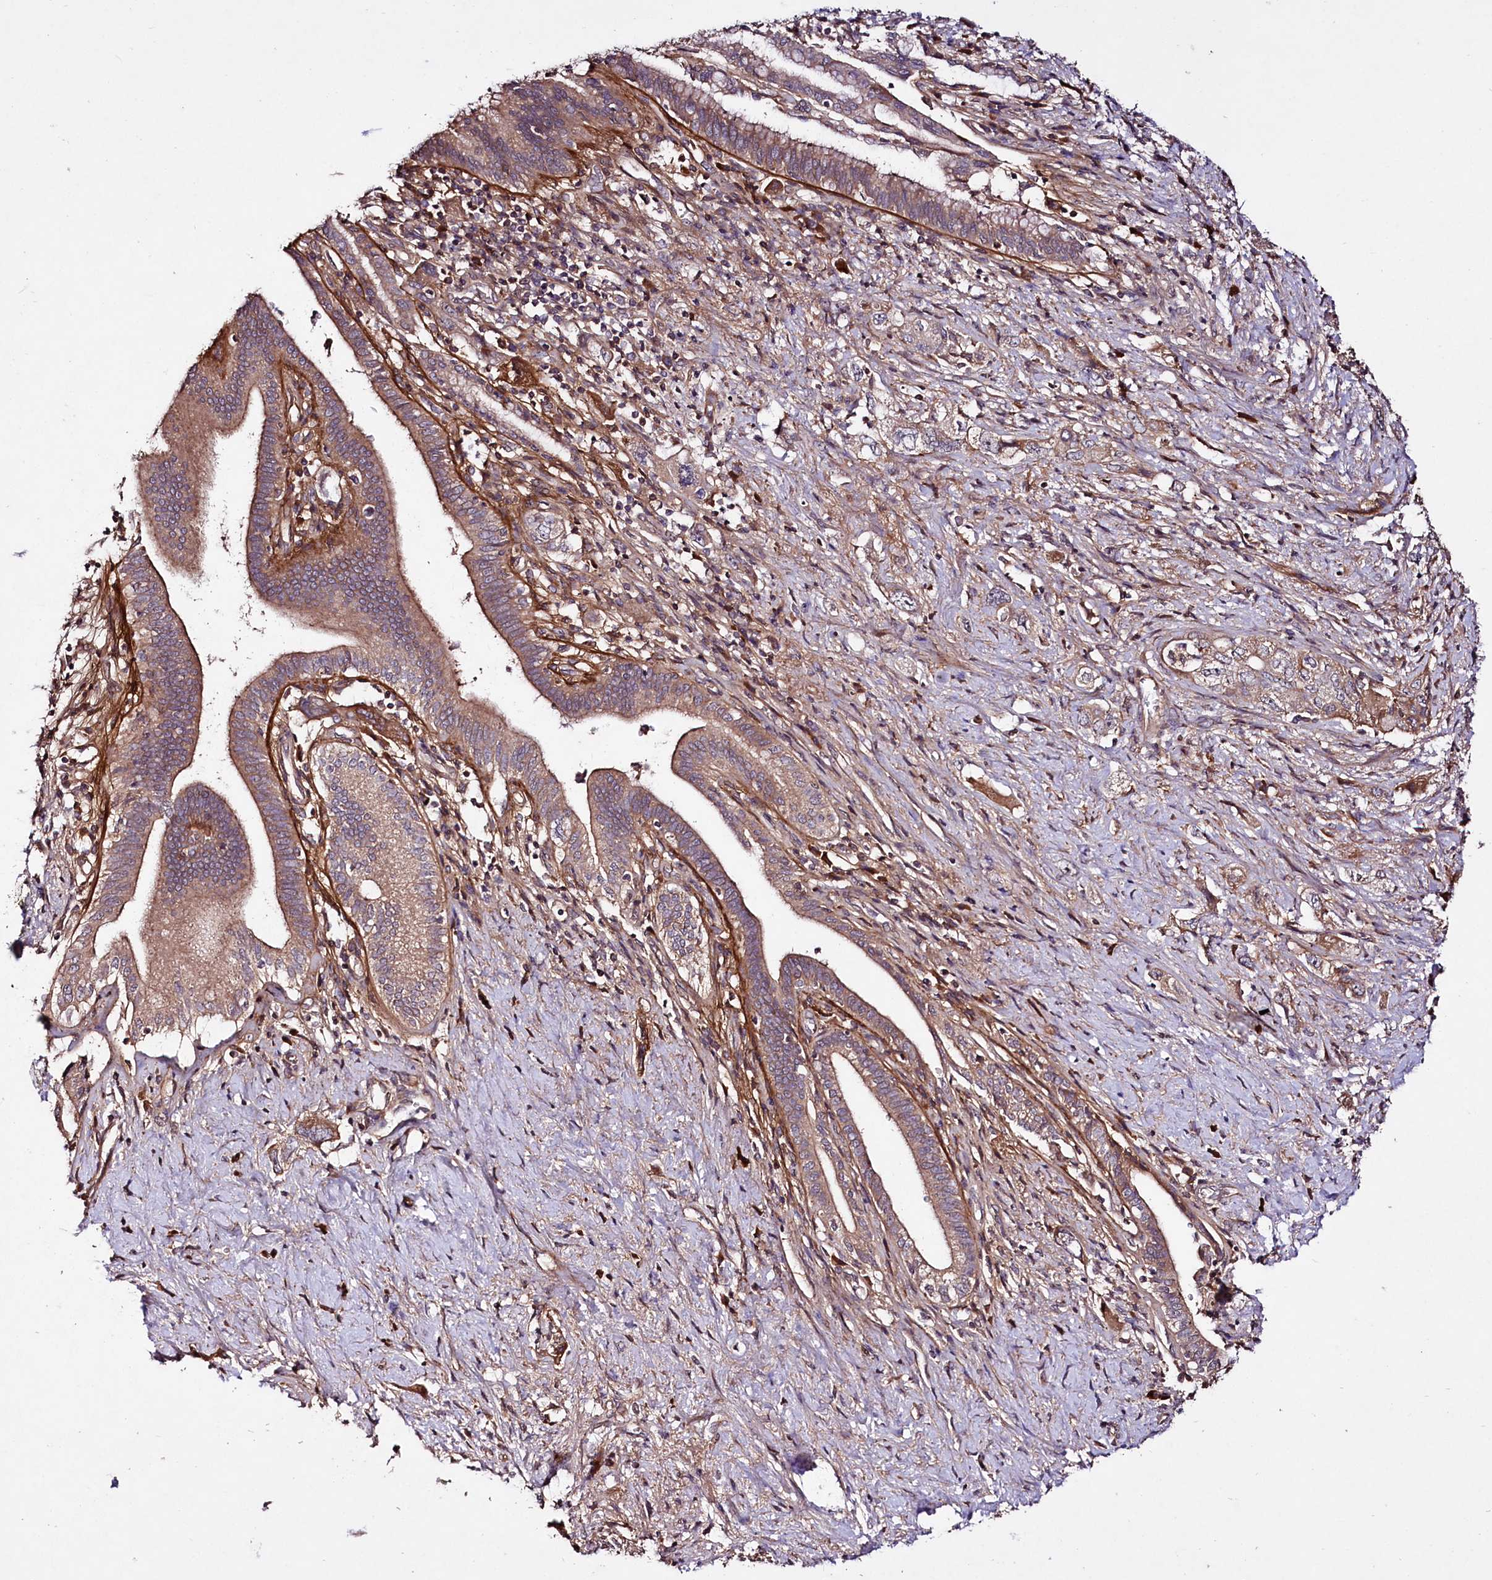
{"staining": {"intensity": "moderate", "quantity": ">75%", "location": "cytoplasmic/membranous"}, "tissue": "pancreatic cancer", "cell_type": "Tumor cells", "image_type": "cancer", "snomed": [{"axis": "morphology", "description": "Adenocarcinoma, NOS"}, {"axis": "topography", "description": "Pancreas"}], "caption": "Protein expression analysis of adenocarcinoma (pancreatic) reveals moderate cytoplasmic/membranous expression in approximately >75% of tumor cells.", "gene": "TNPO3", "patient": {"sex": "female", "age": 73}}